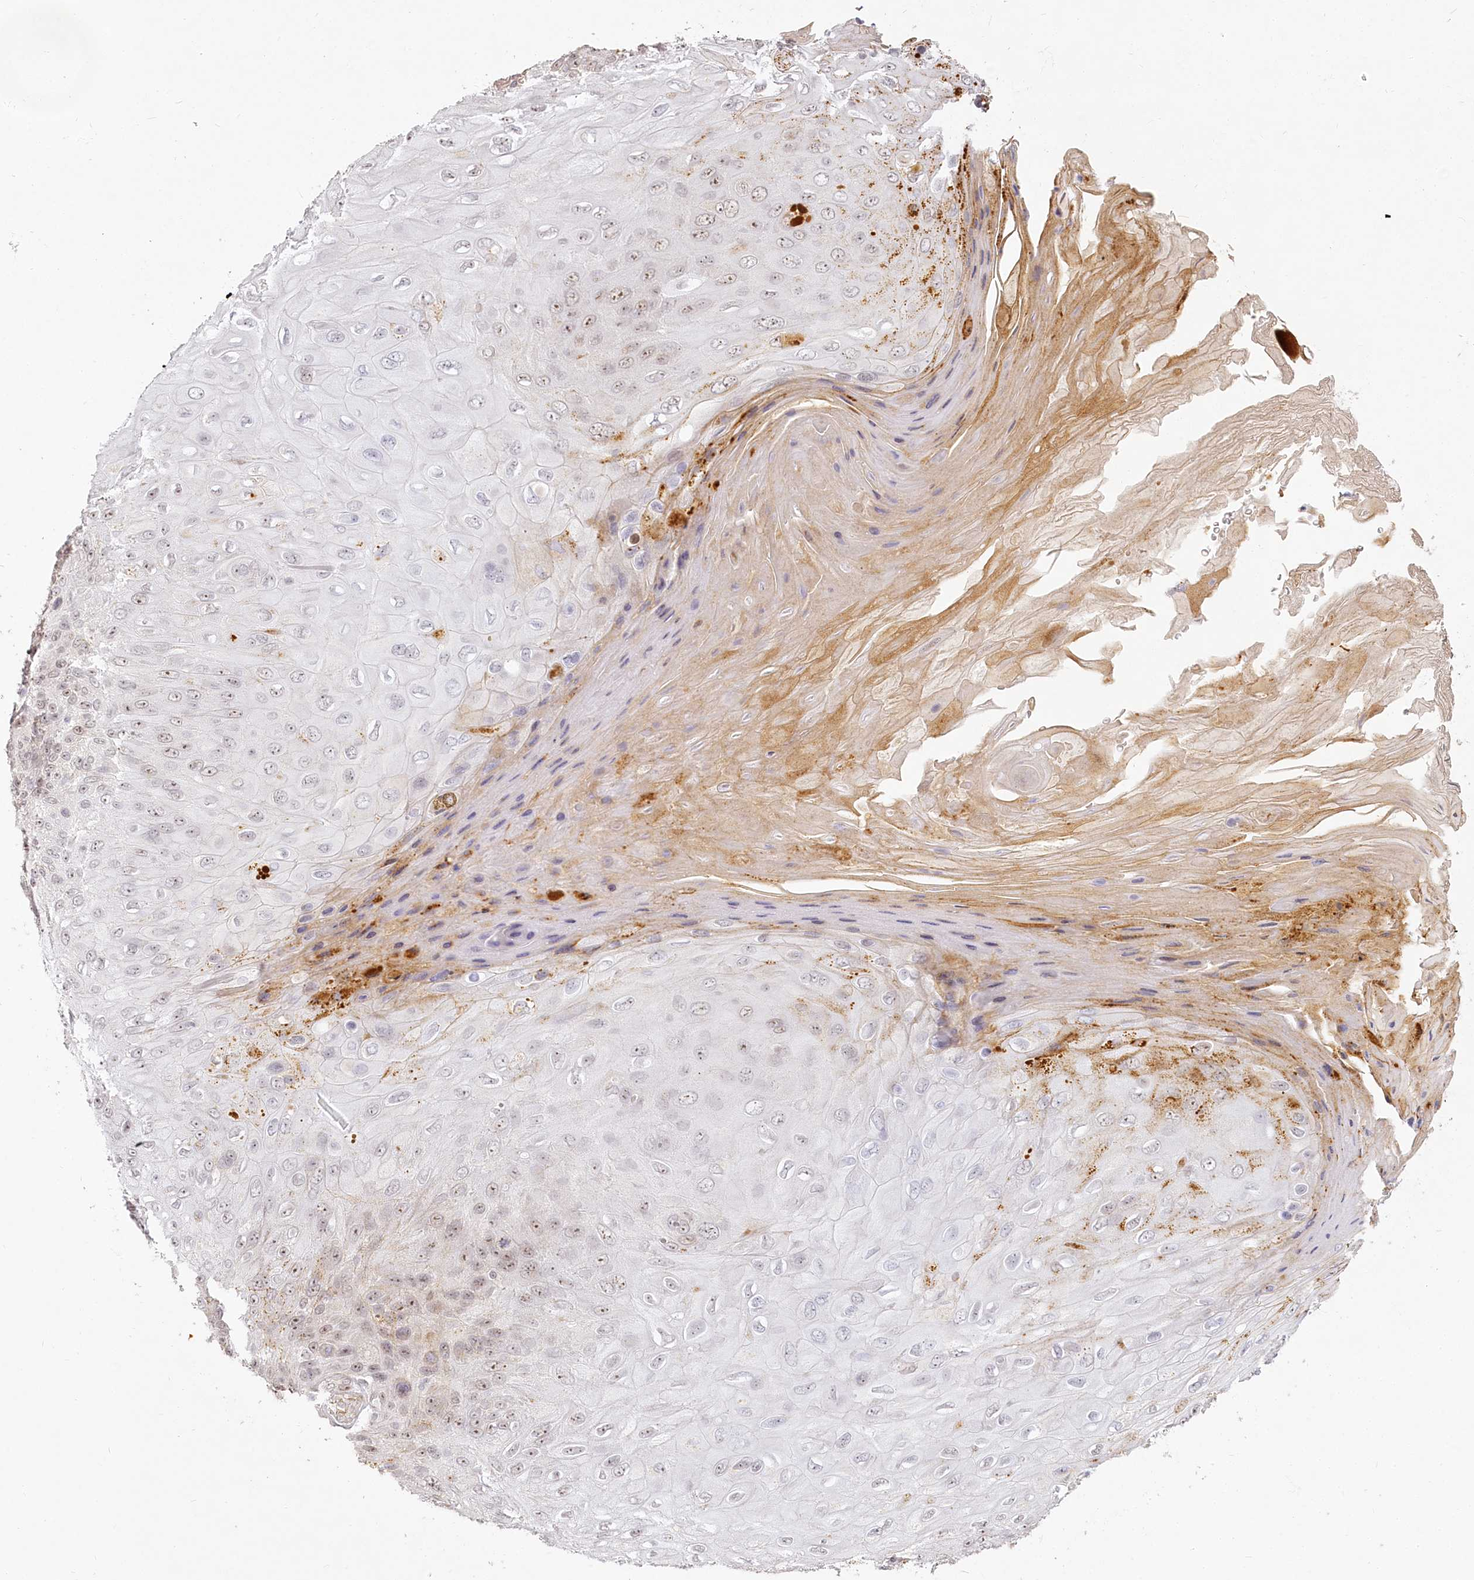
{"staining": {"intensity": "weak", "quantity": "25%-75%", "location": "nuclear"}, "tissue": "skin cancer", "cell_type": "Tumor cells", "image_type": "cancer", "snomed": [{"axis": "morphology", "description": "Squamous cell carcinoma, NOS"}, {"axis": "topography", "description": "Skin"}], "caption": "Skin cancer stained for a protein shows weak nuclear positivity in tumor cells.", "gene": "EXOSC7", "patient": {"sex": "female", "age": 88}}